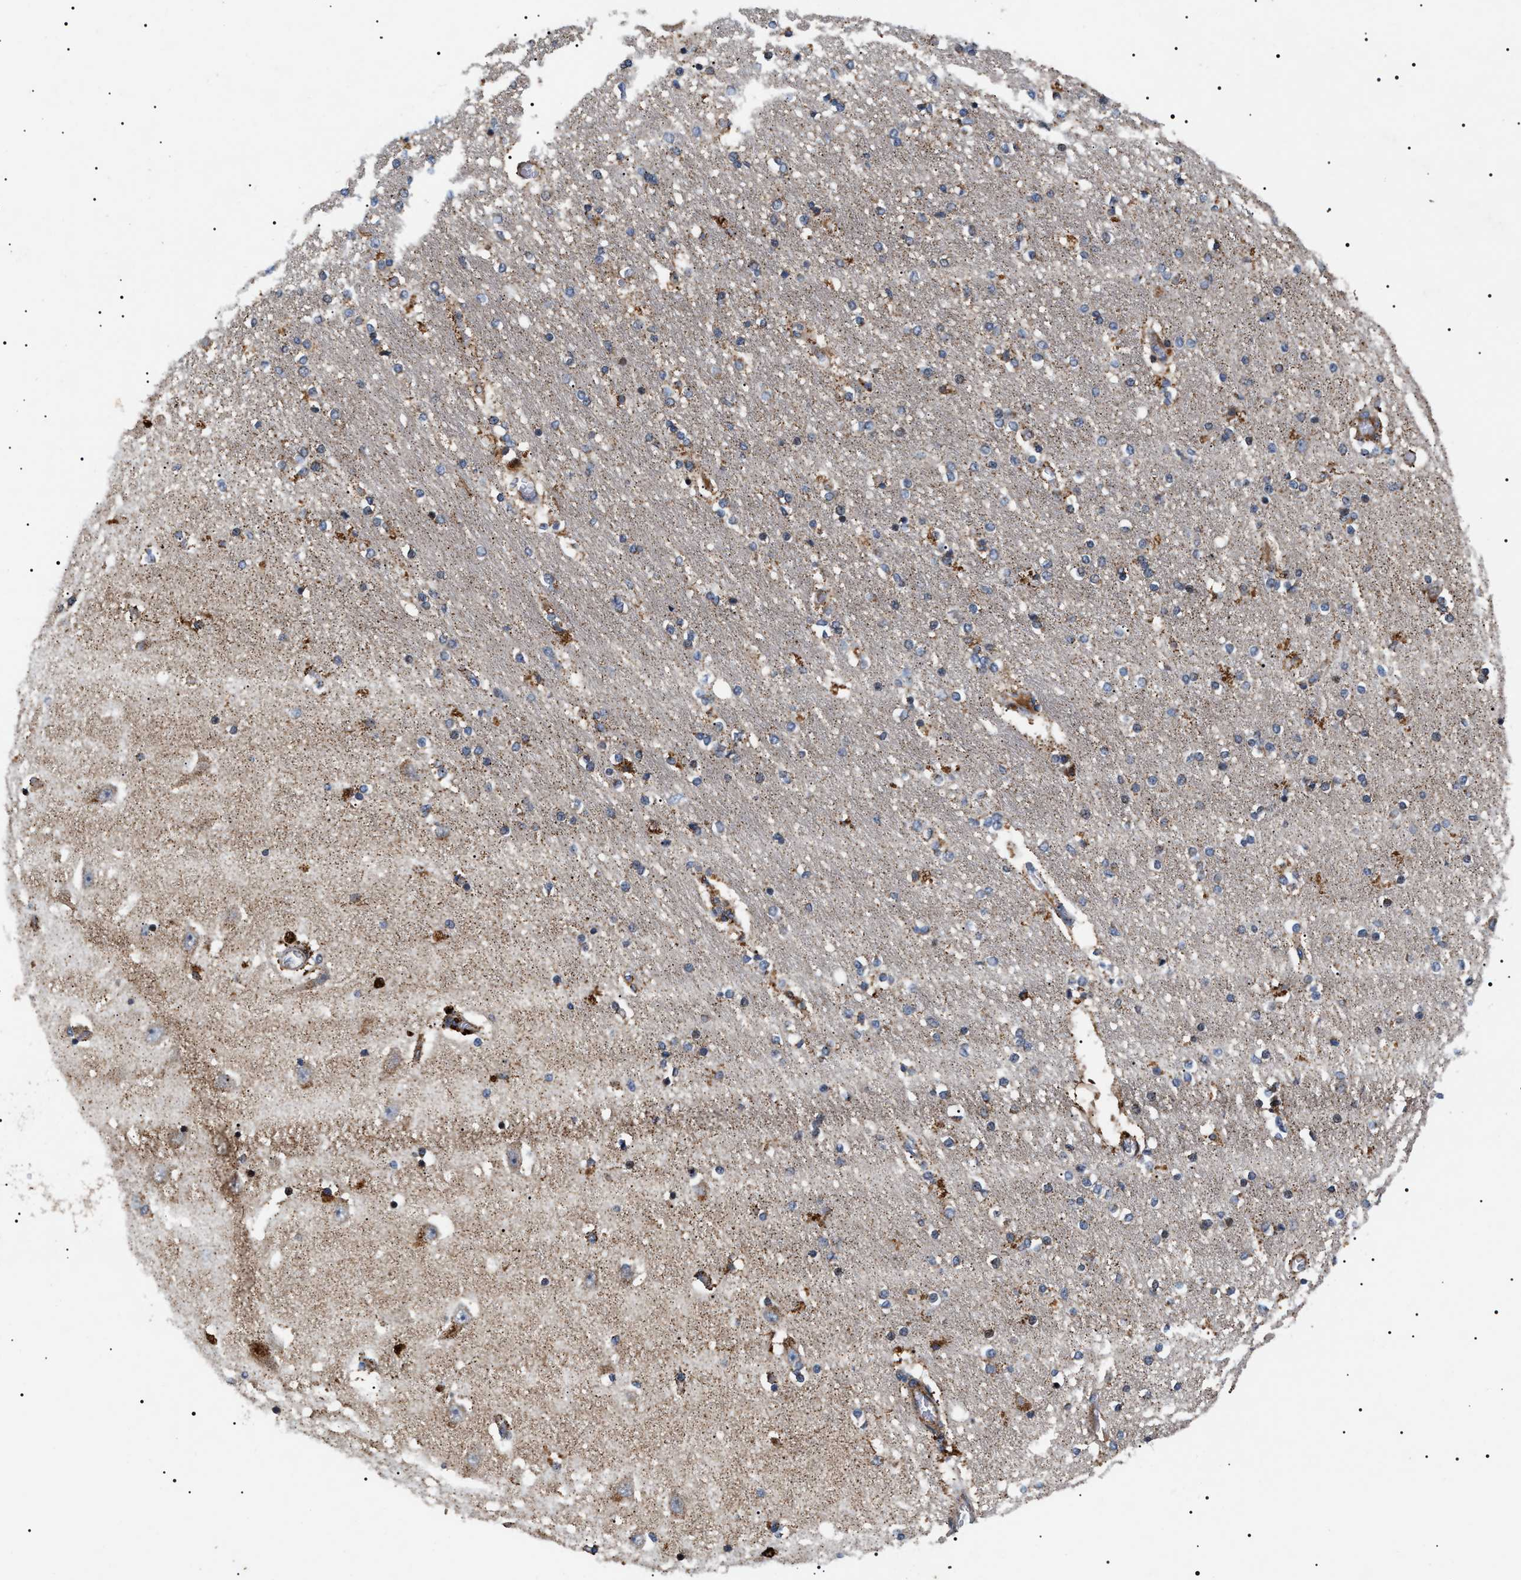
{"staining": {"intensity": "moderate", "quantity": "25%-75%", "location": "cytoplasmic/membranous"}, "tissue": "hippocampus", "cell_type": "Glial cells", "image_type": "normal", "snomed": [{"axis": "morphology", "description": "Normal tissue, NOS"}, {"axis": "topography", "description": "Hippocampus"}], "caption": "Immunohistochemistry (IHC) of benign human hippocampus exhibits medium levels of moderate cytoplasmic/membranous staining in about 25%-75% of glial cells.", "gene": "OXSM", "patient": {"sex": "female", "age": 54}}